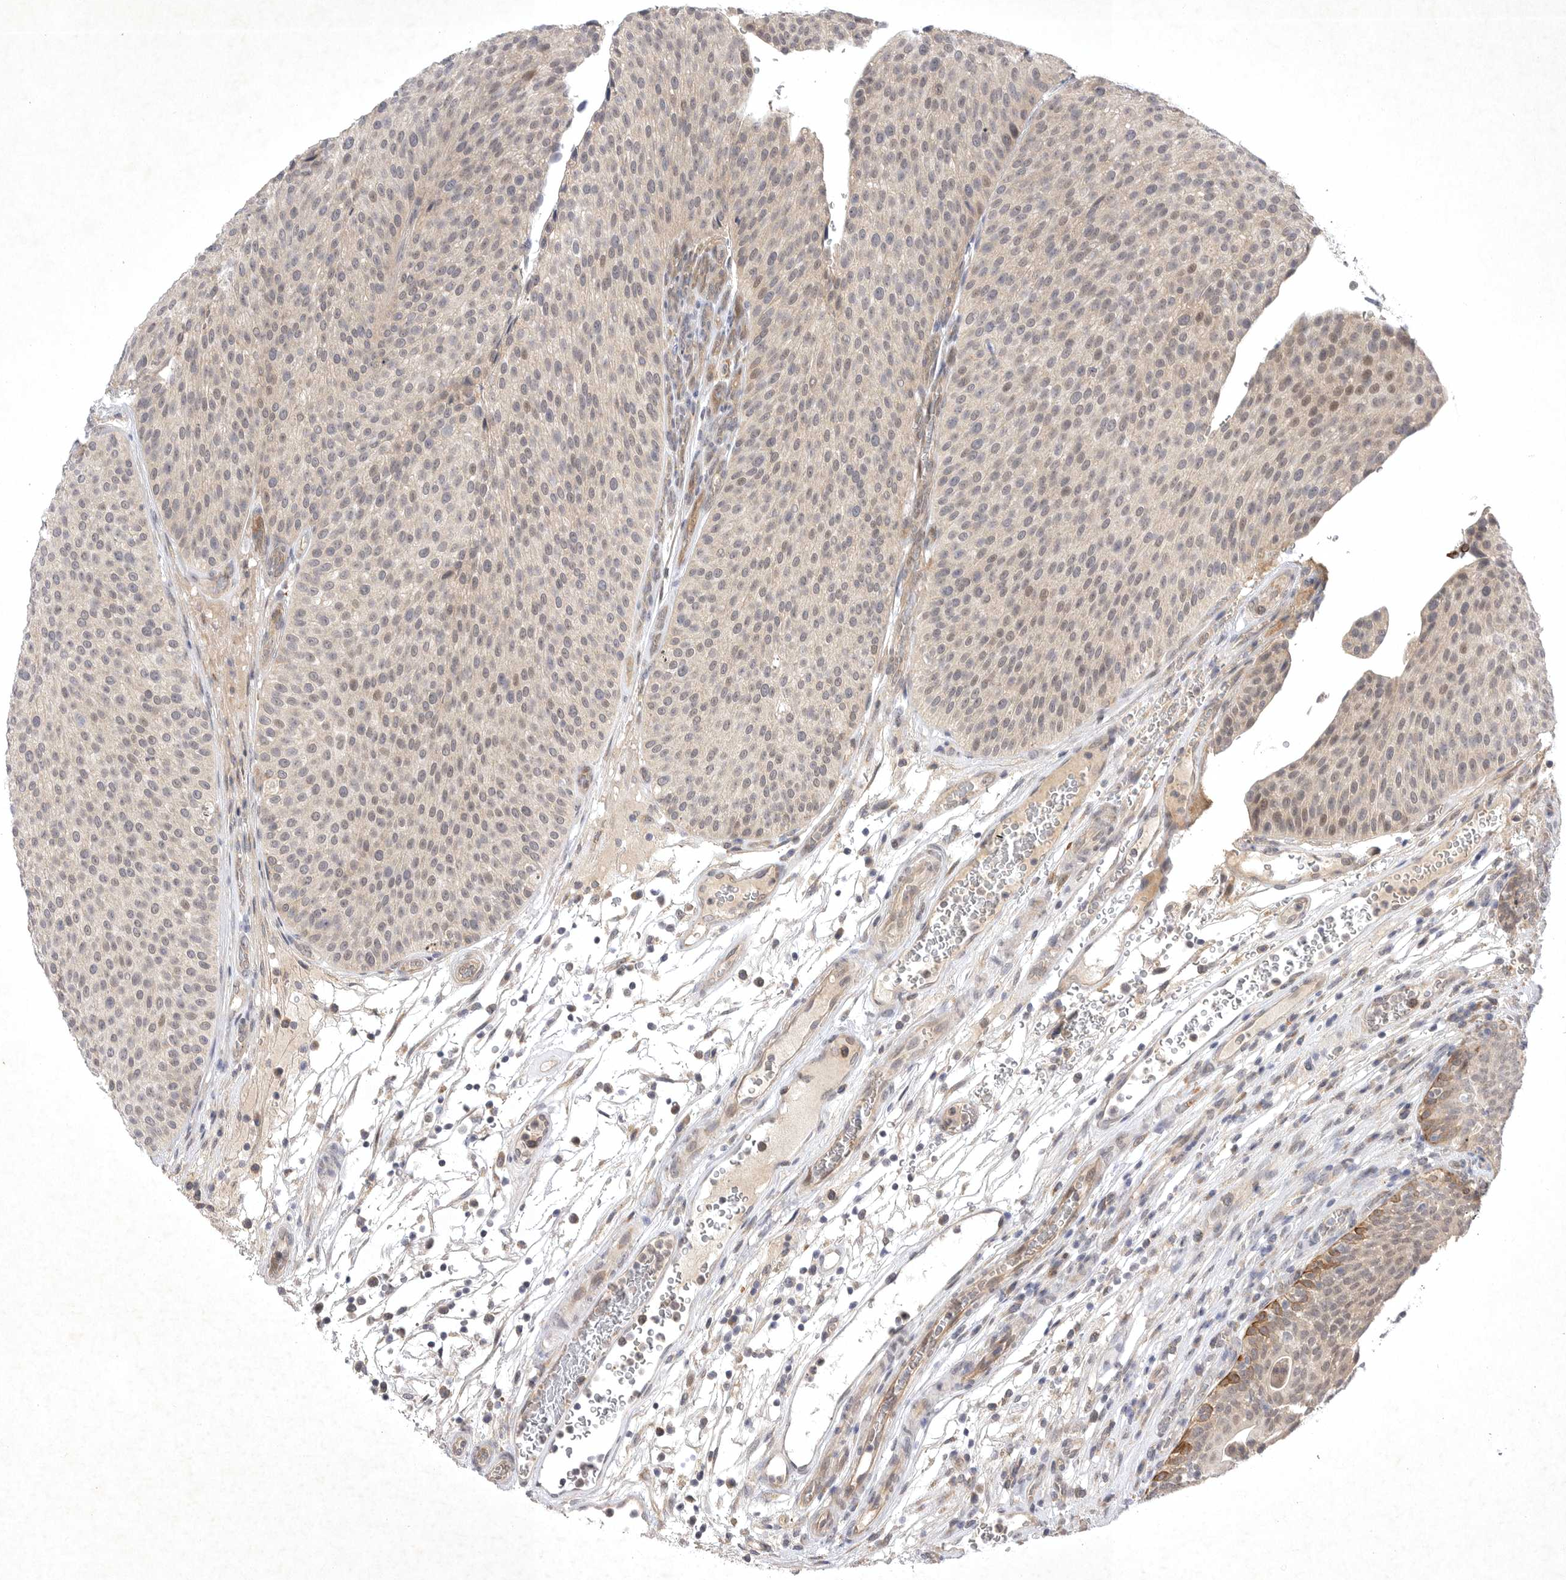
{"staining": {"intensity": "negative", "quantity": "none", "location": "none"}, "tissue": "urothelial cancer", "cell_type": "Tumor cells", "image_type": "cancer", "snomed": [{"axis": "morphology", "description": "Normal tissue, NOS"}, {"axis": "morphology", "description": "Urothelial carcinoma, Low grade"}, {"axis": "topography", "description": "Smooth muscle"}, {"axis": "topography", "description": "Urinary bladder"}], "caption": "Photomicrograph shows no significant protein staining in tumor cells of urothelial carcinoma (low-grade).", "gene": "PTPDC1", "patient": {"sex": "male", "age": 60}}